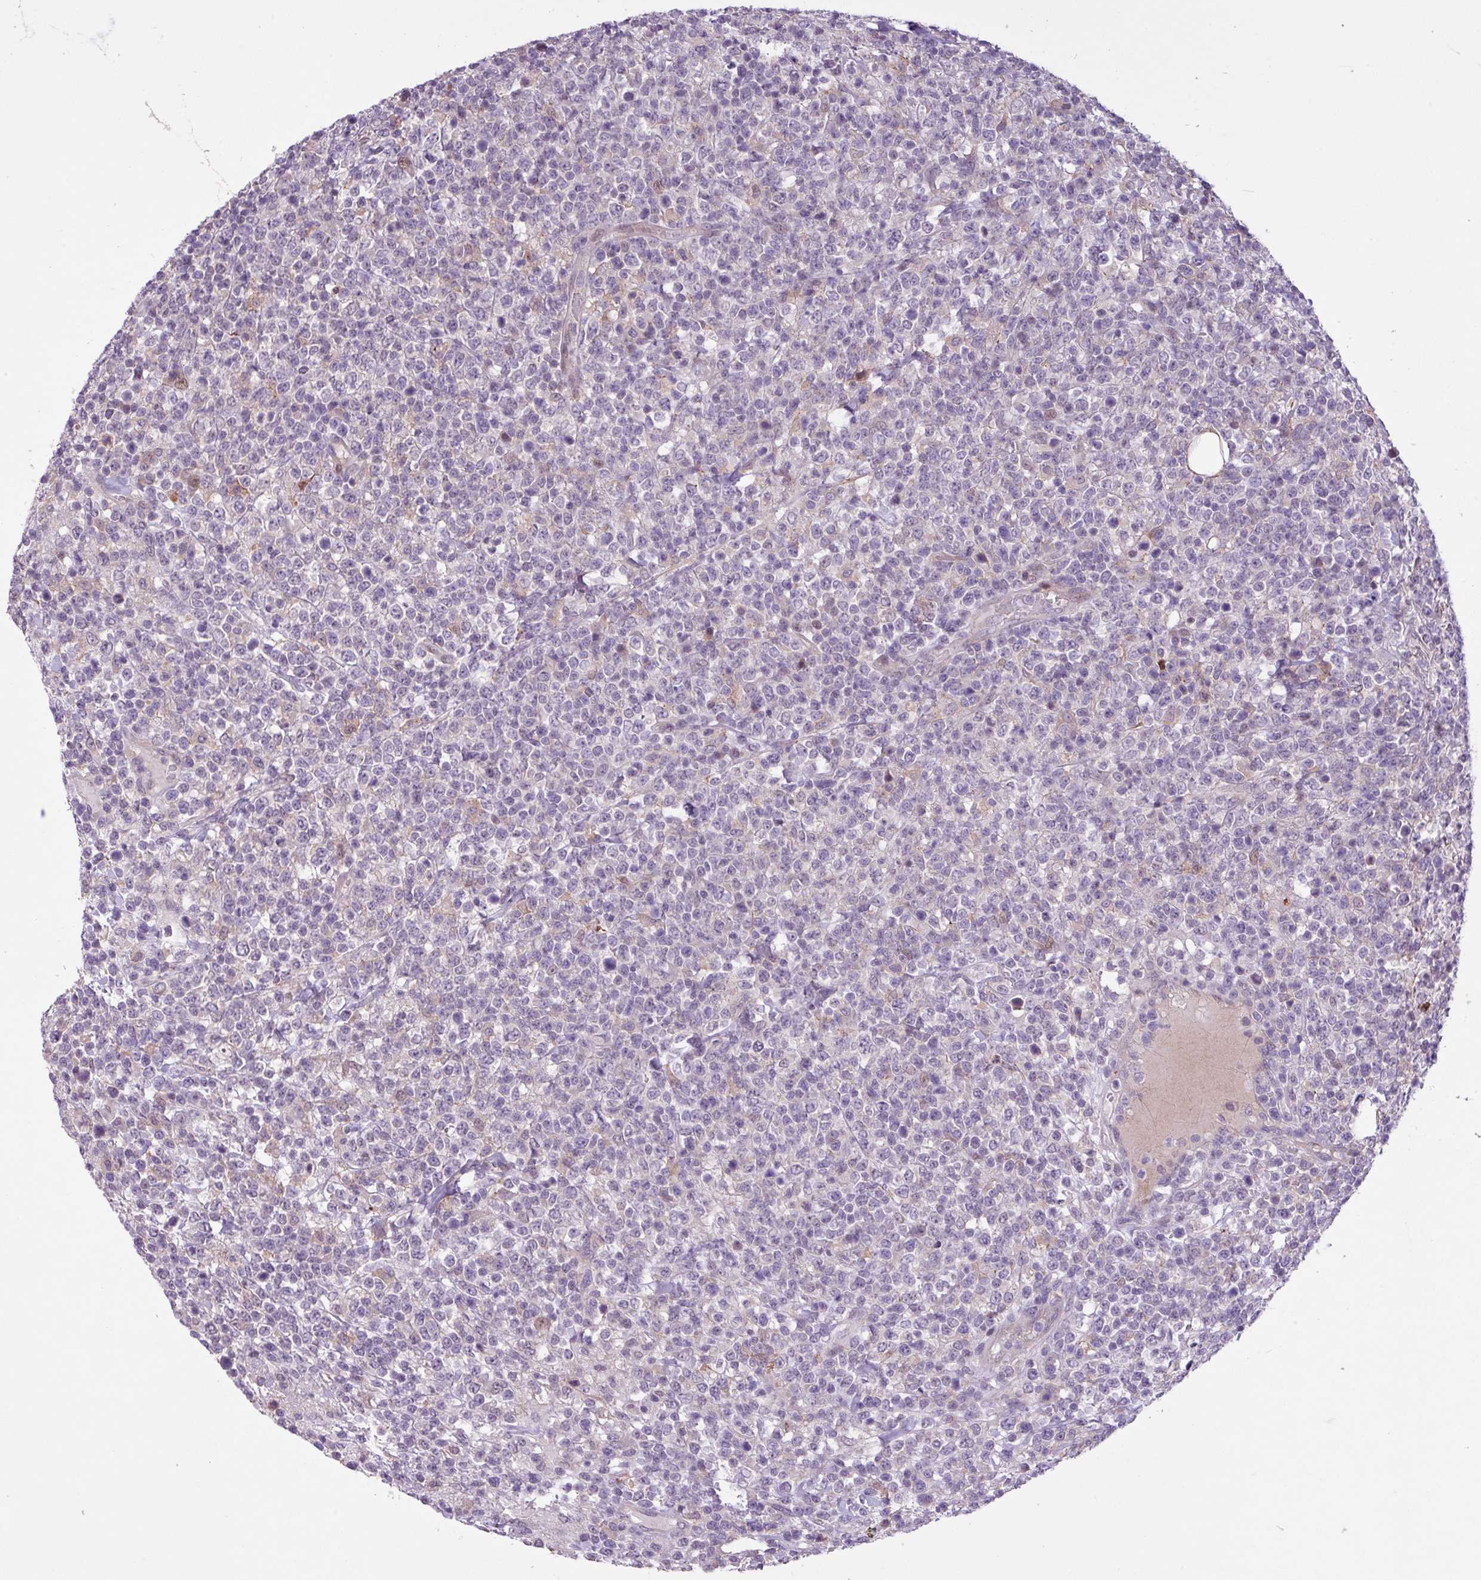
{"staining": {"intensity": "negative", "quantity": "none", "location": "none"}, "tissue": "lymphoma", "cell_type": "Tumor cells", "image_type": "cancer", "snomed": [{"axis": "morphology", "description": "Malignant lymphoma, non-Hodgkin's type, High grade"}, {"axis": "topography", "description": "Colon"}], "caption": "Tumor cells are negative for protein expression in human lymphoma.", "gene": "RPP25L", "patient": {"sex": "female", "age": 53}}